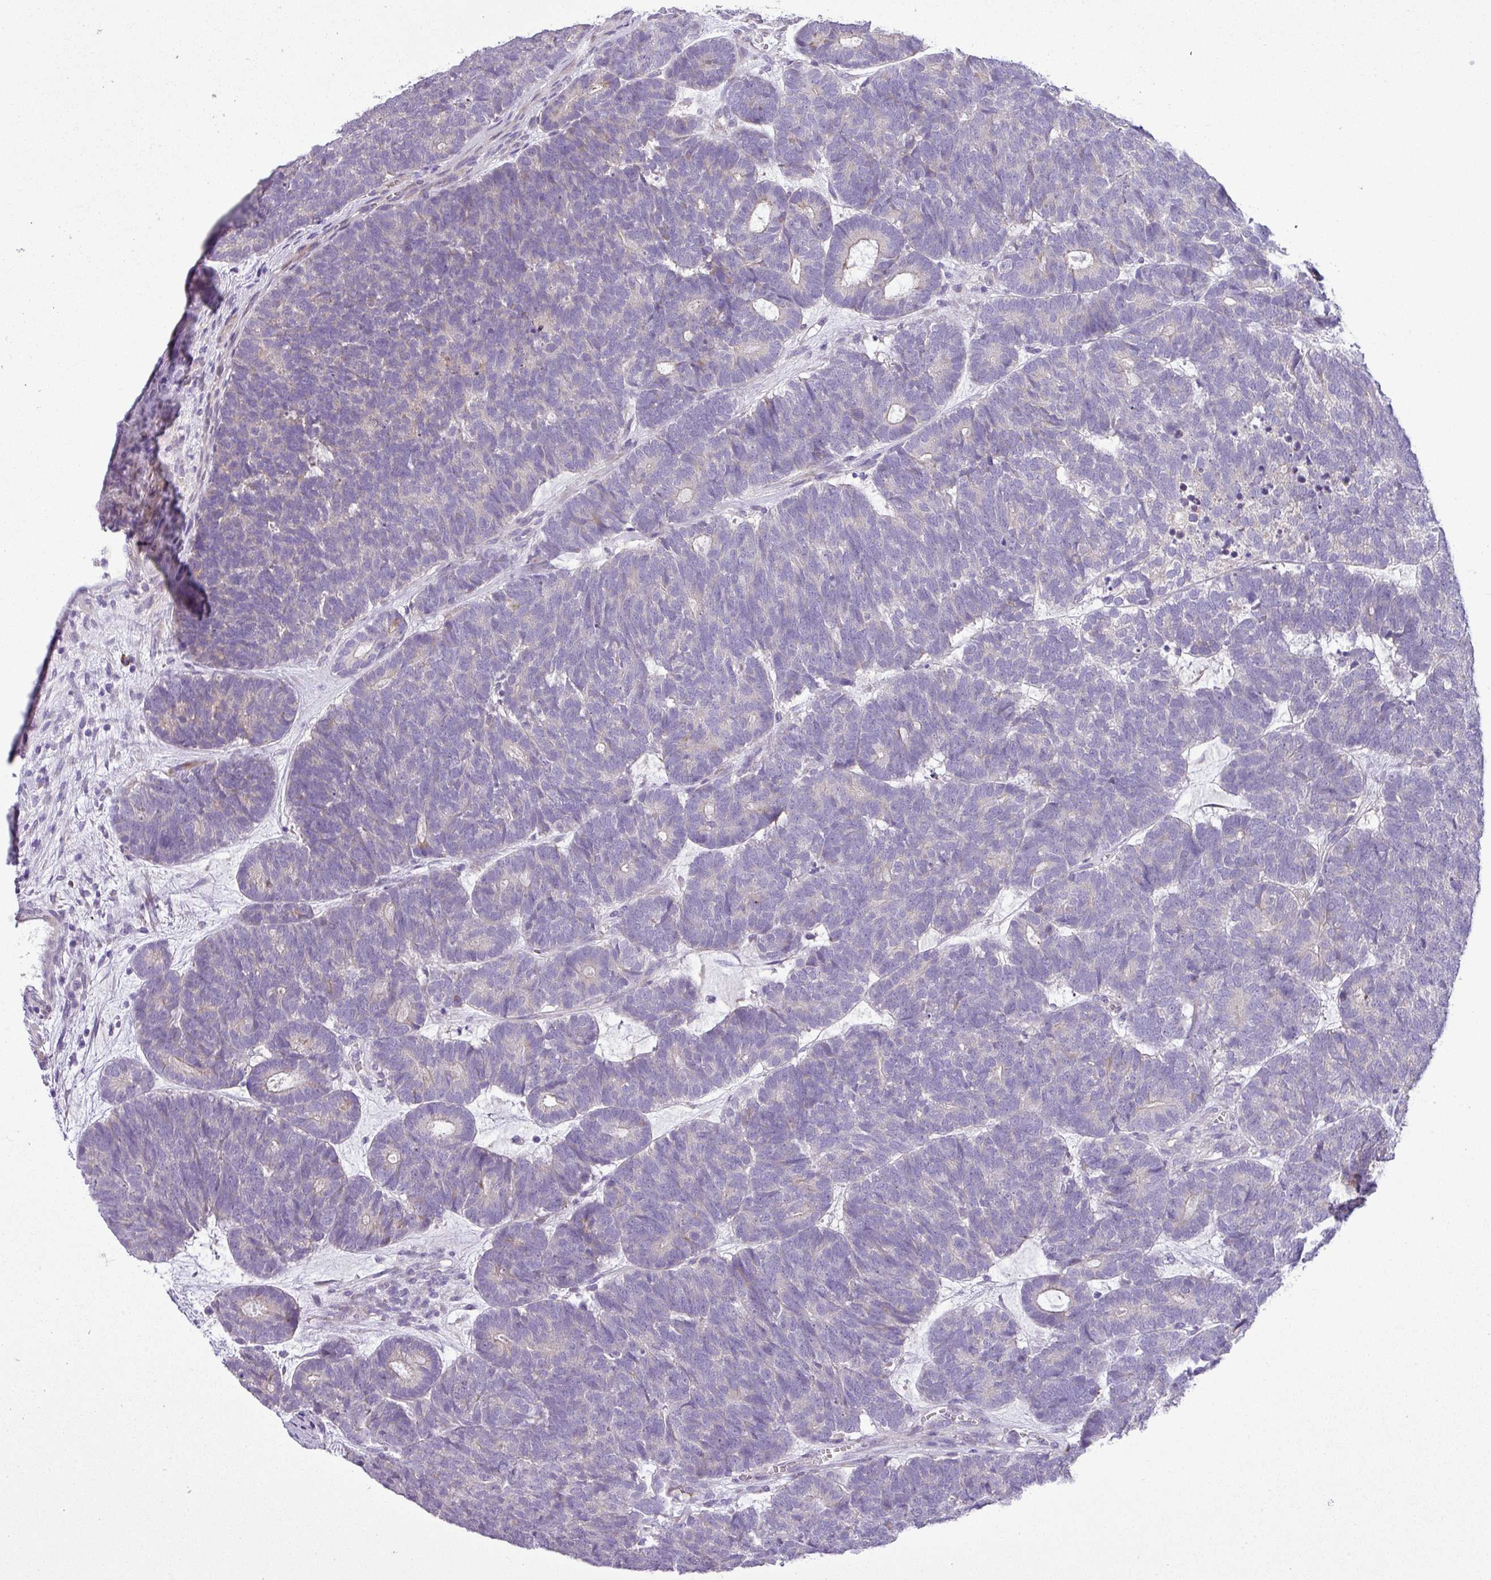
{"staining": {"intensity": "negative", "quantity": "none", "location": "none"}, "tissue": "head and neck cancer", "cell_type": "Tumor cells", "image_type": "cancer", "snomed": [{"axis": "morphology", "description": "Adenocarcinoma, NOS"}, {"axis": "topography", "description": "Head-Neck"}], "caption": "A photomicrograph of human head and neck adenocarcinoma is negative for staining in tumor cells.", "gene": "MOCS3", "patient": {"sex": "female", "age": 81}}